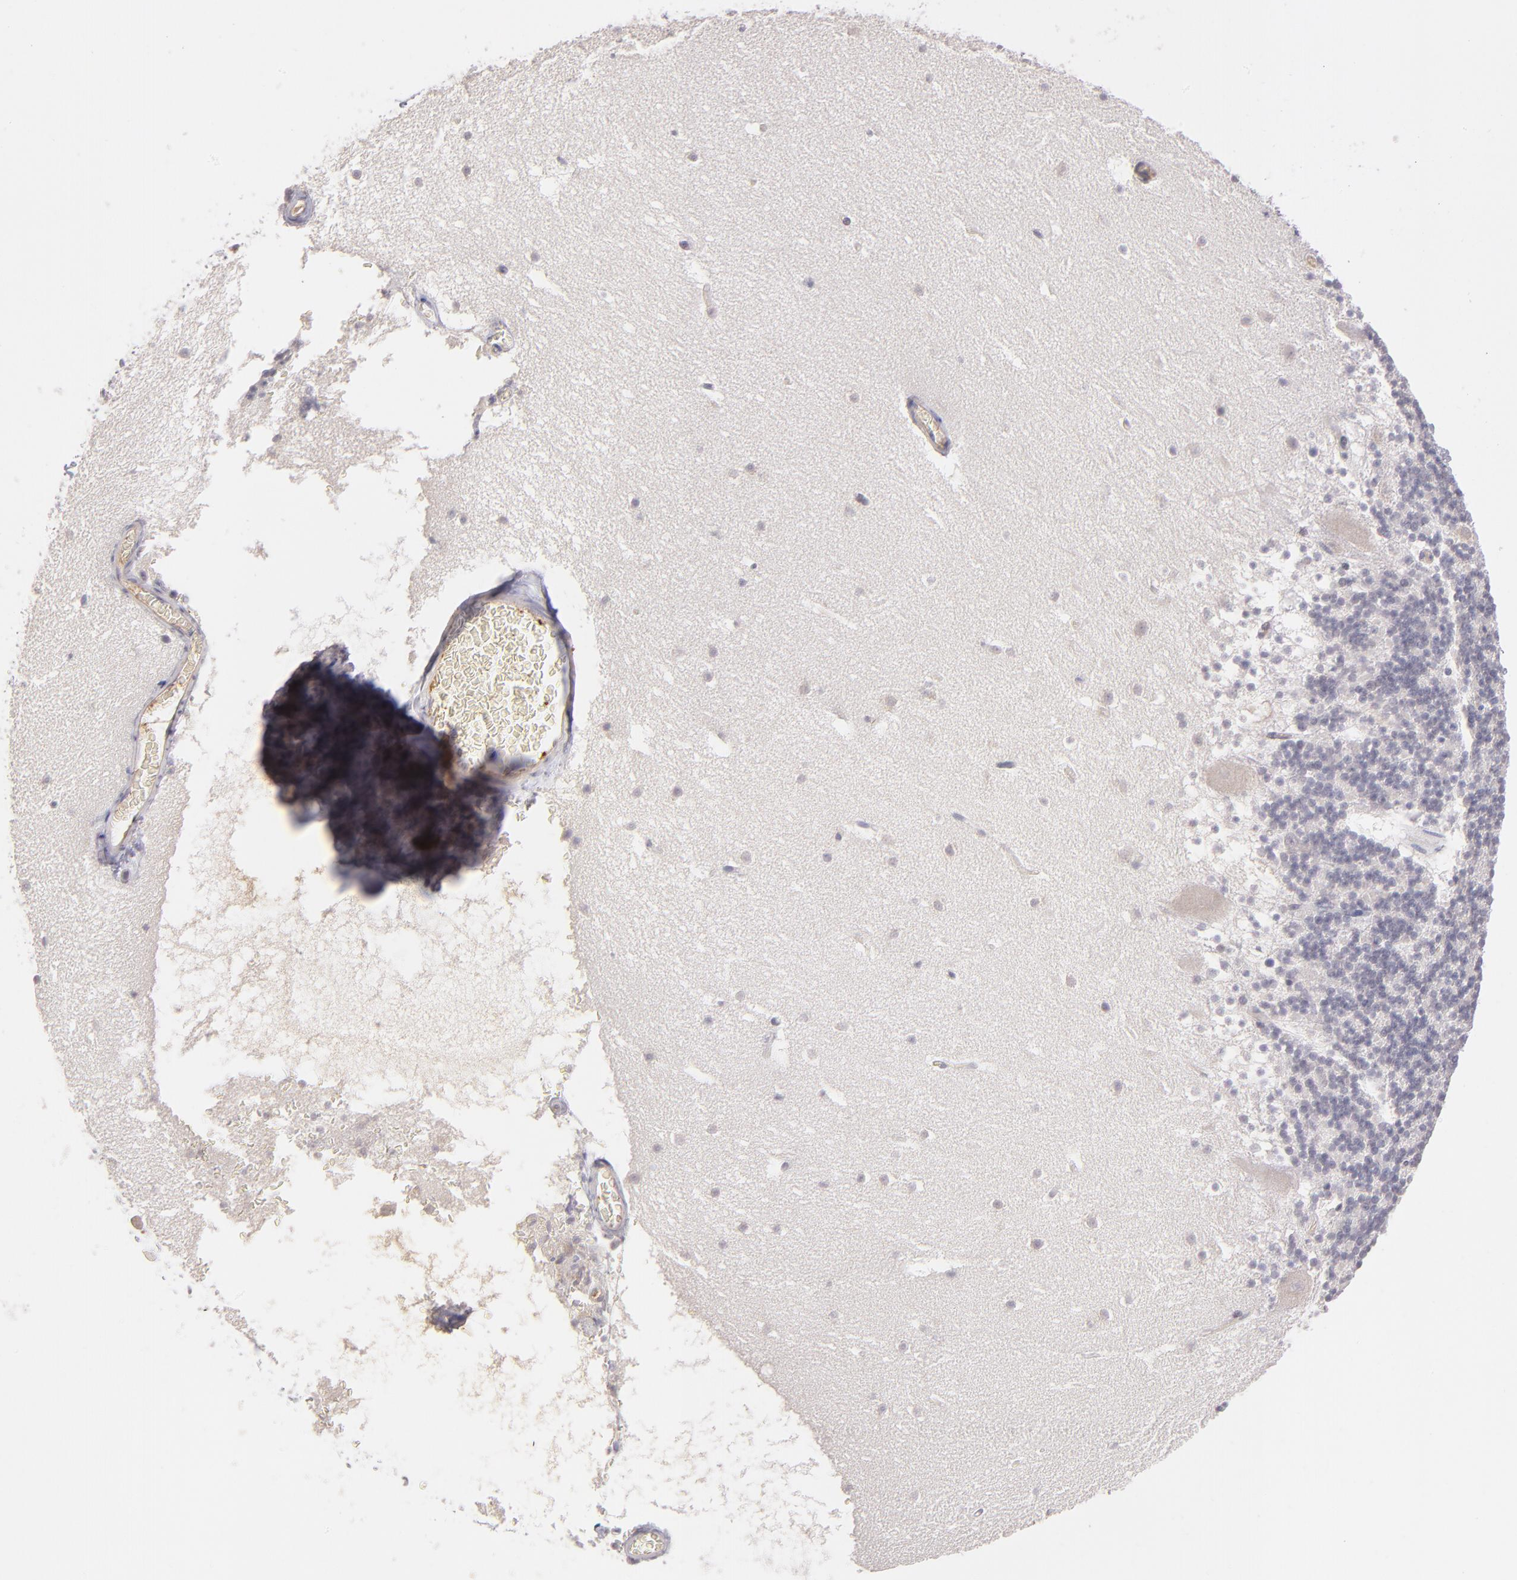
{"staining": {"intensity": "negative", "quantity": "none", "location": "none"}, "tissue": "cerebellum", "cell_type": "Cells in granular layer", "image_type": "normal", "snomed": [{"axis": "morphology", "description": "Normal tissue, NOS"}, {"axis": "topography", "description": "Cerebellum"}], "caption": "There is no significant staining in cells in granular layer of cerebellum. (Stains: DAB (3,3'-diaminobenzidine) IHC with hematoxylin counter stain, Microscopy: brightfield microscopy at high magnification).", "gene": "THBD", "patient": {"sex": "male", "age": 45}}